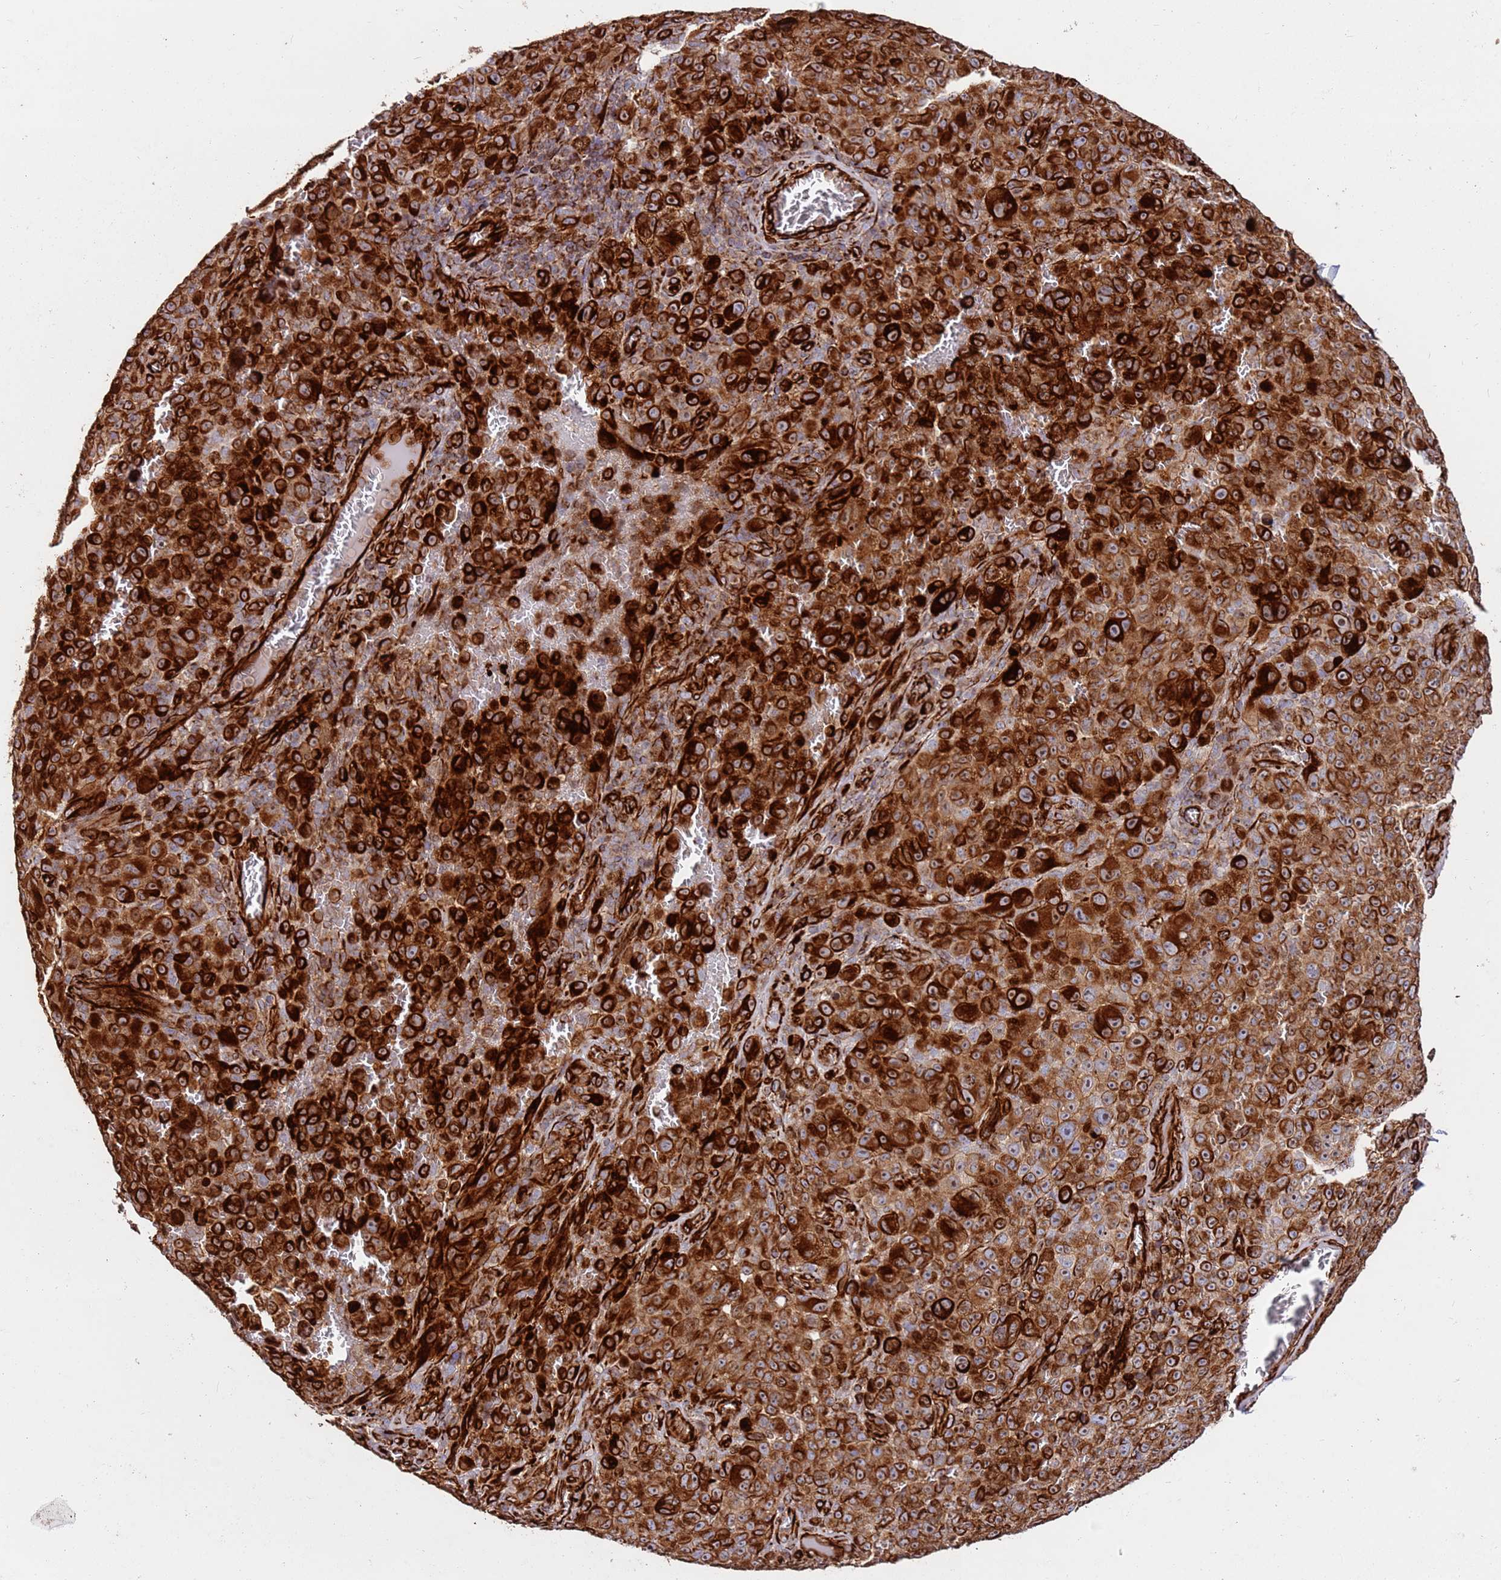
{"staining": {"intensity": "strong", "quantity": ">75%", "location": "cytoplasmic/membranous"}, "tissue": "melanoma", "cell_type": "Tumor cells", "image_type": "cancer", "snomed": [{"axis": "morphology", "description": "Malignant melanoma, NOS"}, {"axis": "topography", "description": "Skin"}], "caption": "This micrograph reveals immunohistochemistry (IHC) staining of malignant melanoma, with high strong cytoplasmic/membranous expression in approximately >75% of tumor cells.", "gene": "MRGPRE", "patient": {"sex": "female", "age": 82}}